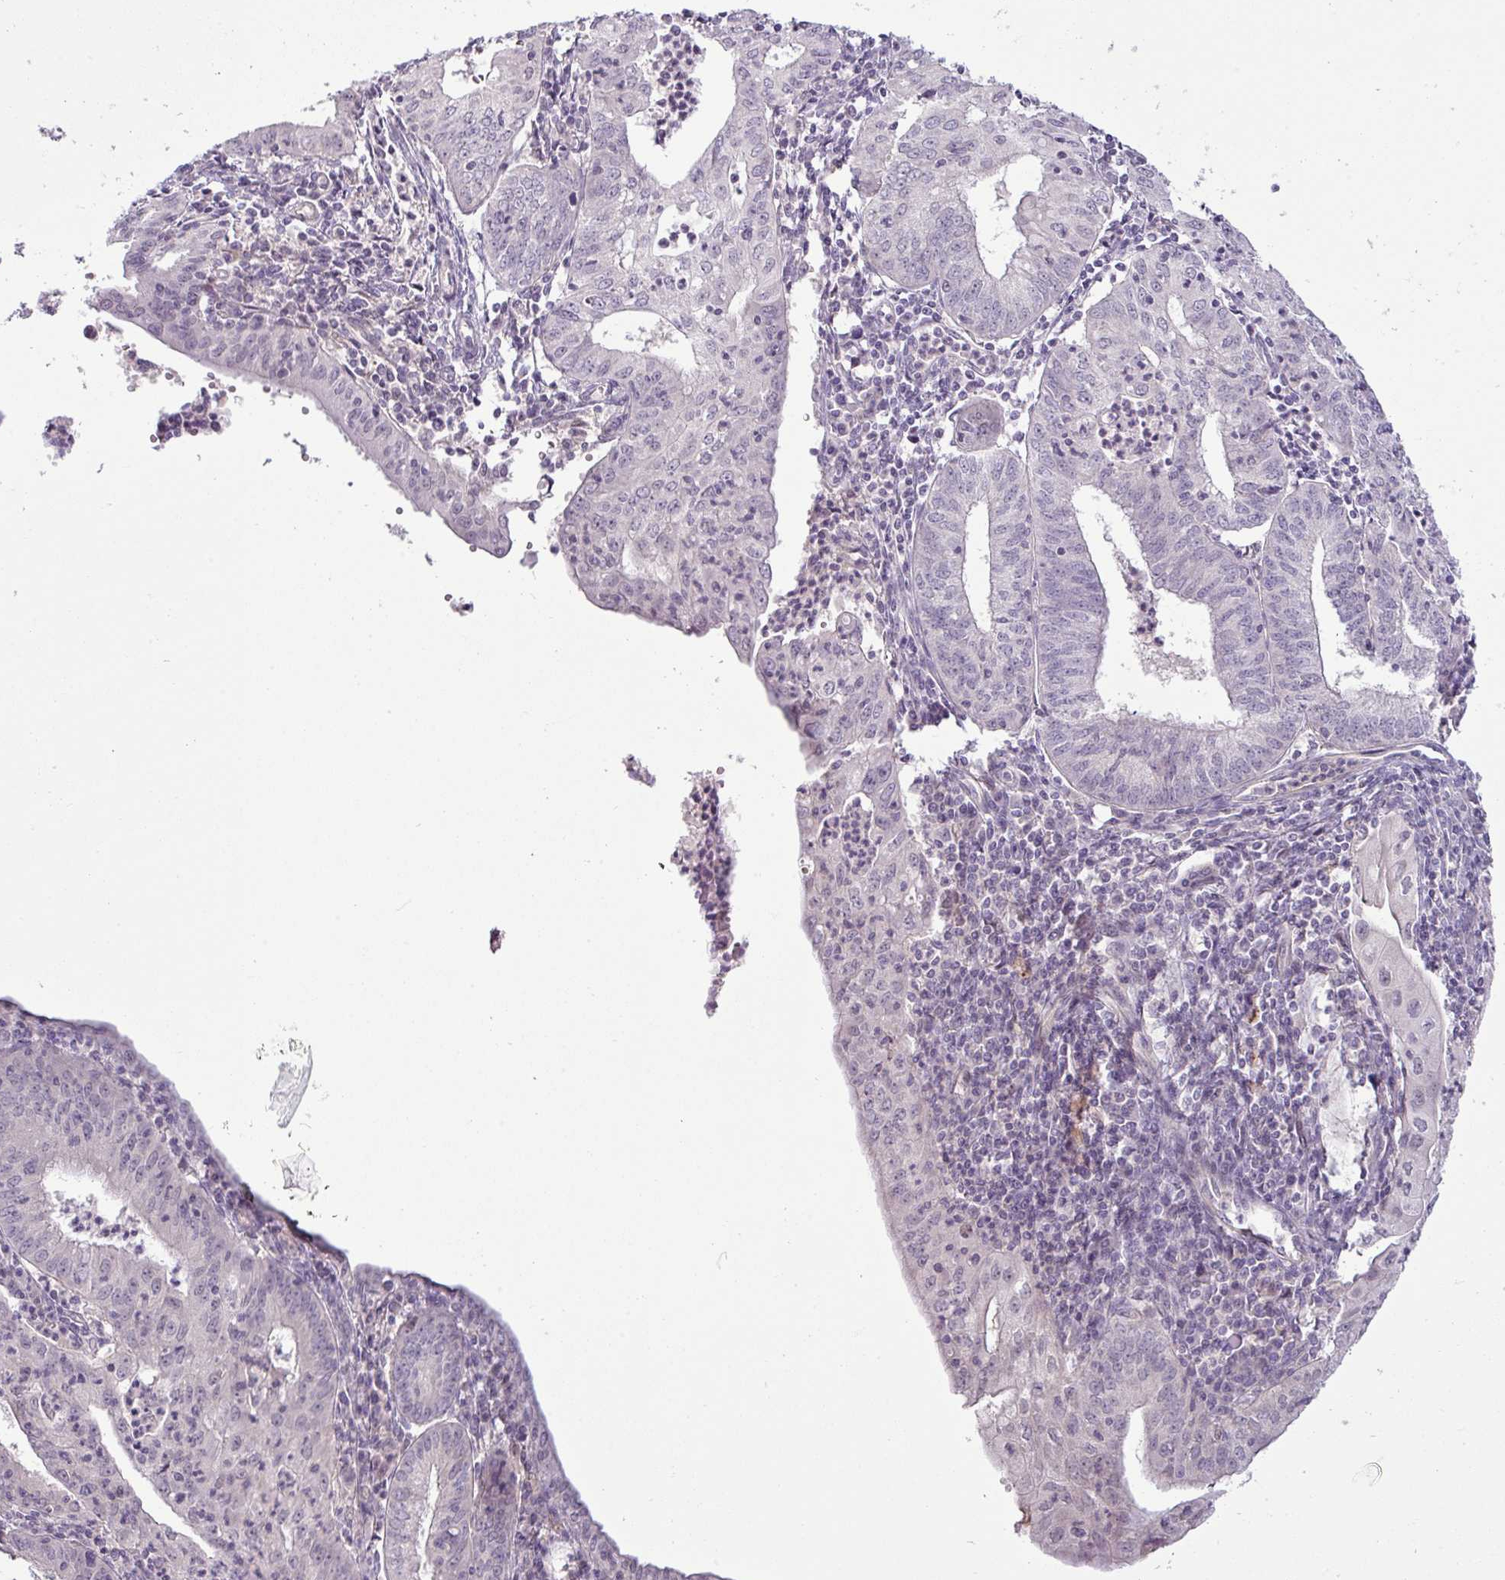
{"staining": {"intensity": "negative", "quantity": "none", "location": "none"}, "tissue": "endometrial cancer", "cell_type": "Tumor cells", "image_type": "cancer", "snomed": [{"axis": "morphology", "description": "Adenocarcinoma, NOS"}, {"axis": "topography", "description": "Endometrium"}], "caption": "An immunohistochemistry (IHC) photomicrograph of endometrial adenocarcinoma is shown. There is no staining in tumor cells of endometrial adenocarcinoma.", "gene": "APOM", "patient": {"sex": "female", "age": 60}}